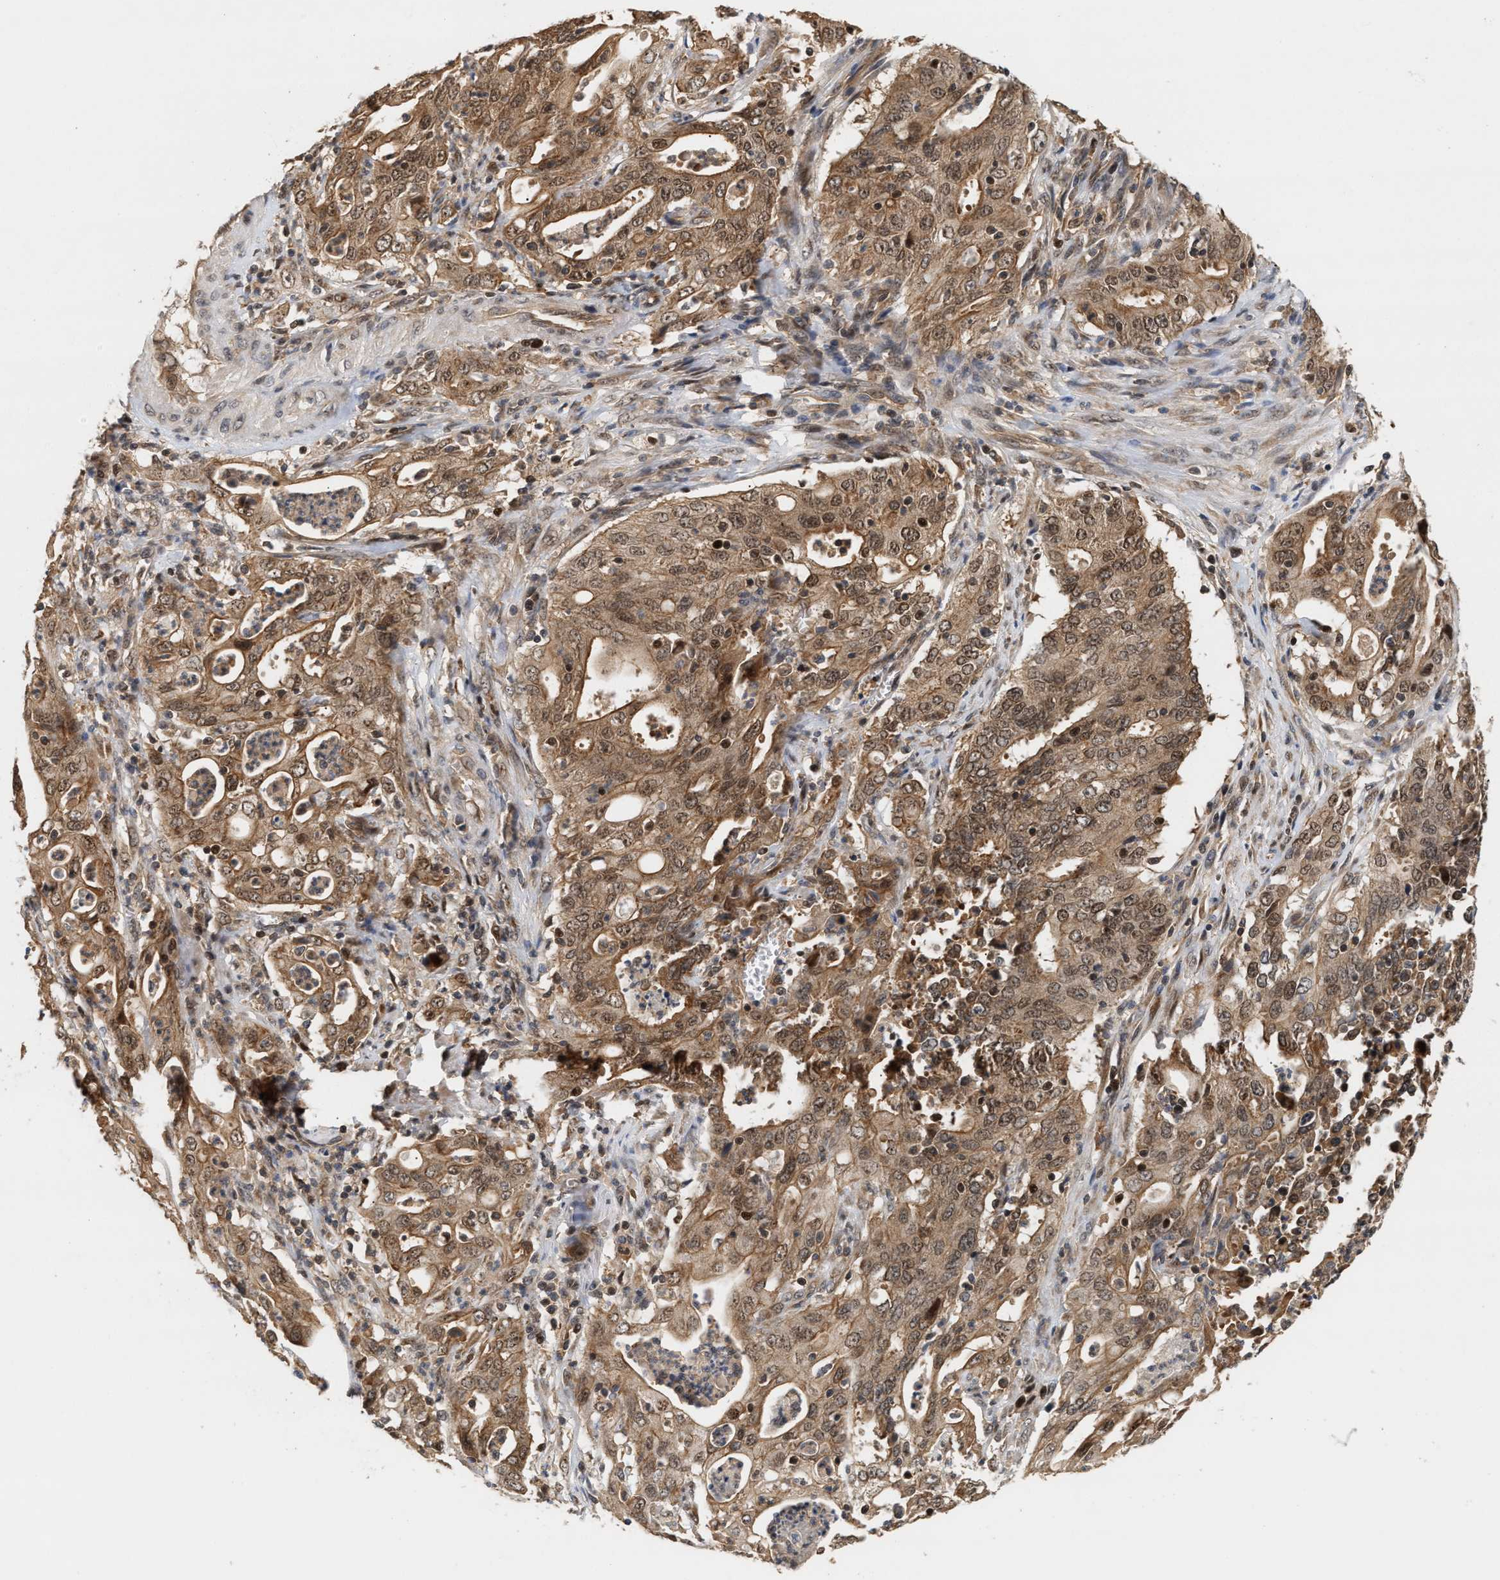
{"staining": {"intensity": "moderate", "quantity": ">75%", "location": "cytoplasmic/membranous,nuclear"}, "tissue": "cervical cancer", "cell_type": "Tumor cells", "image_type": "cancer", "snomed": [{"axis": "morphology", "description": "Adenocarcinoma, NOS"}, {"axis": "topography", "description": "Cervix"}], "caption": "Protein expression analysis of human adenocarcinoma (cervical) reveals moderate cytoplasmic/membranous and nuclear expression in approximately >75% of tumor cells. (IHC, brightfield microscopy, high magnification).", "gene": "ABHD5", "patient": {"sex": "female", "age": 44}}